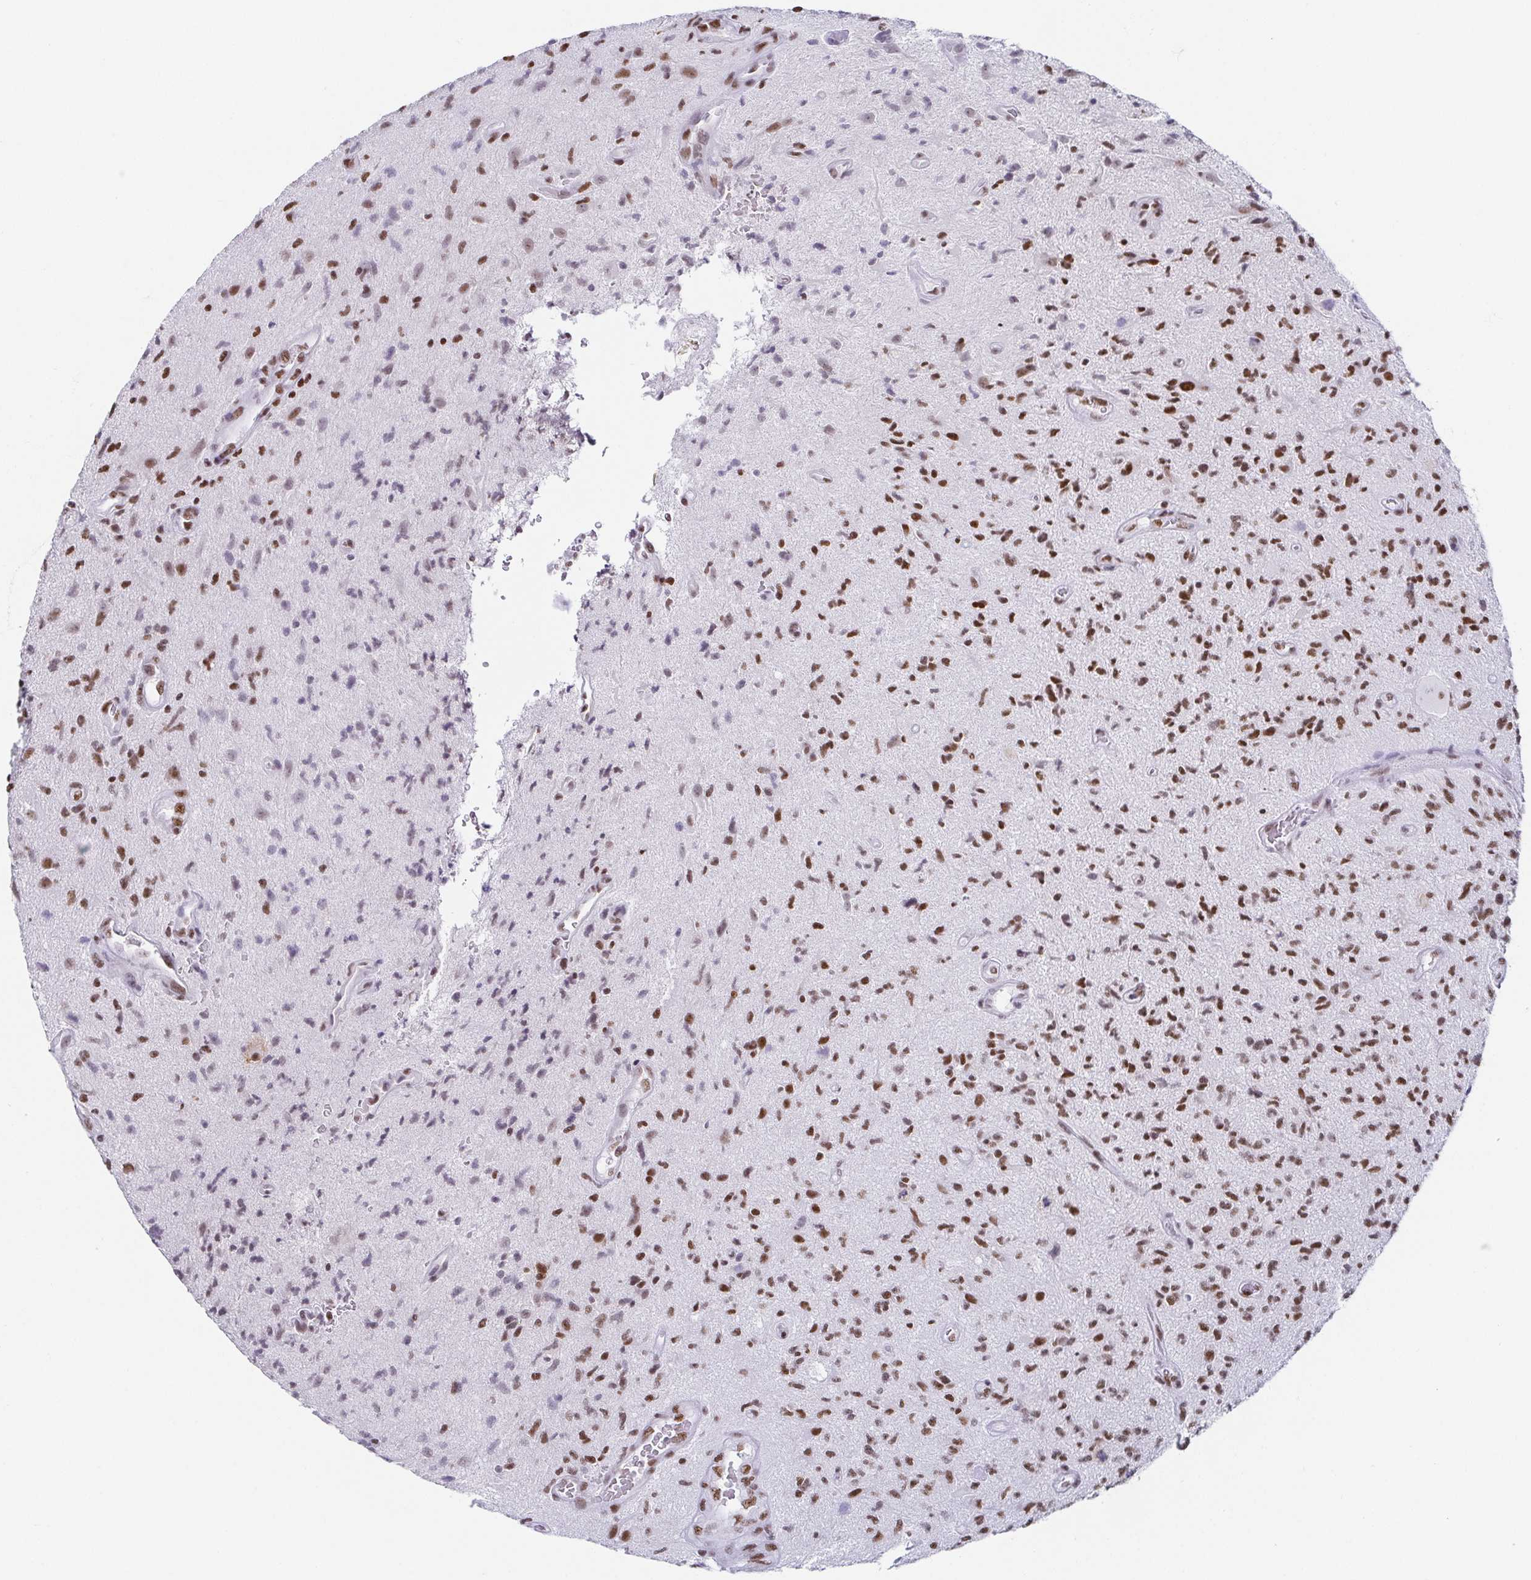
{"staining": {"intensity": "moderate", "quantity": "25%-75%", "location": "nuclear"}, "tissue": "glioma", "cell_type": "Tumor cells", "image_type": "cancer", "snomed": [{"axis": "morphology", "description": "Glioma, malignant, High grade"}, {"axis": "topography", "description": "Brain"}], "caption": "Protein expression analysis of glioma shows moderate nuclear expression in approximately 25%-75% of tumor cells.", "gene": "EWSR1", "patient": {"sex": "male", "age": 67}}